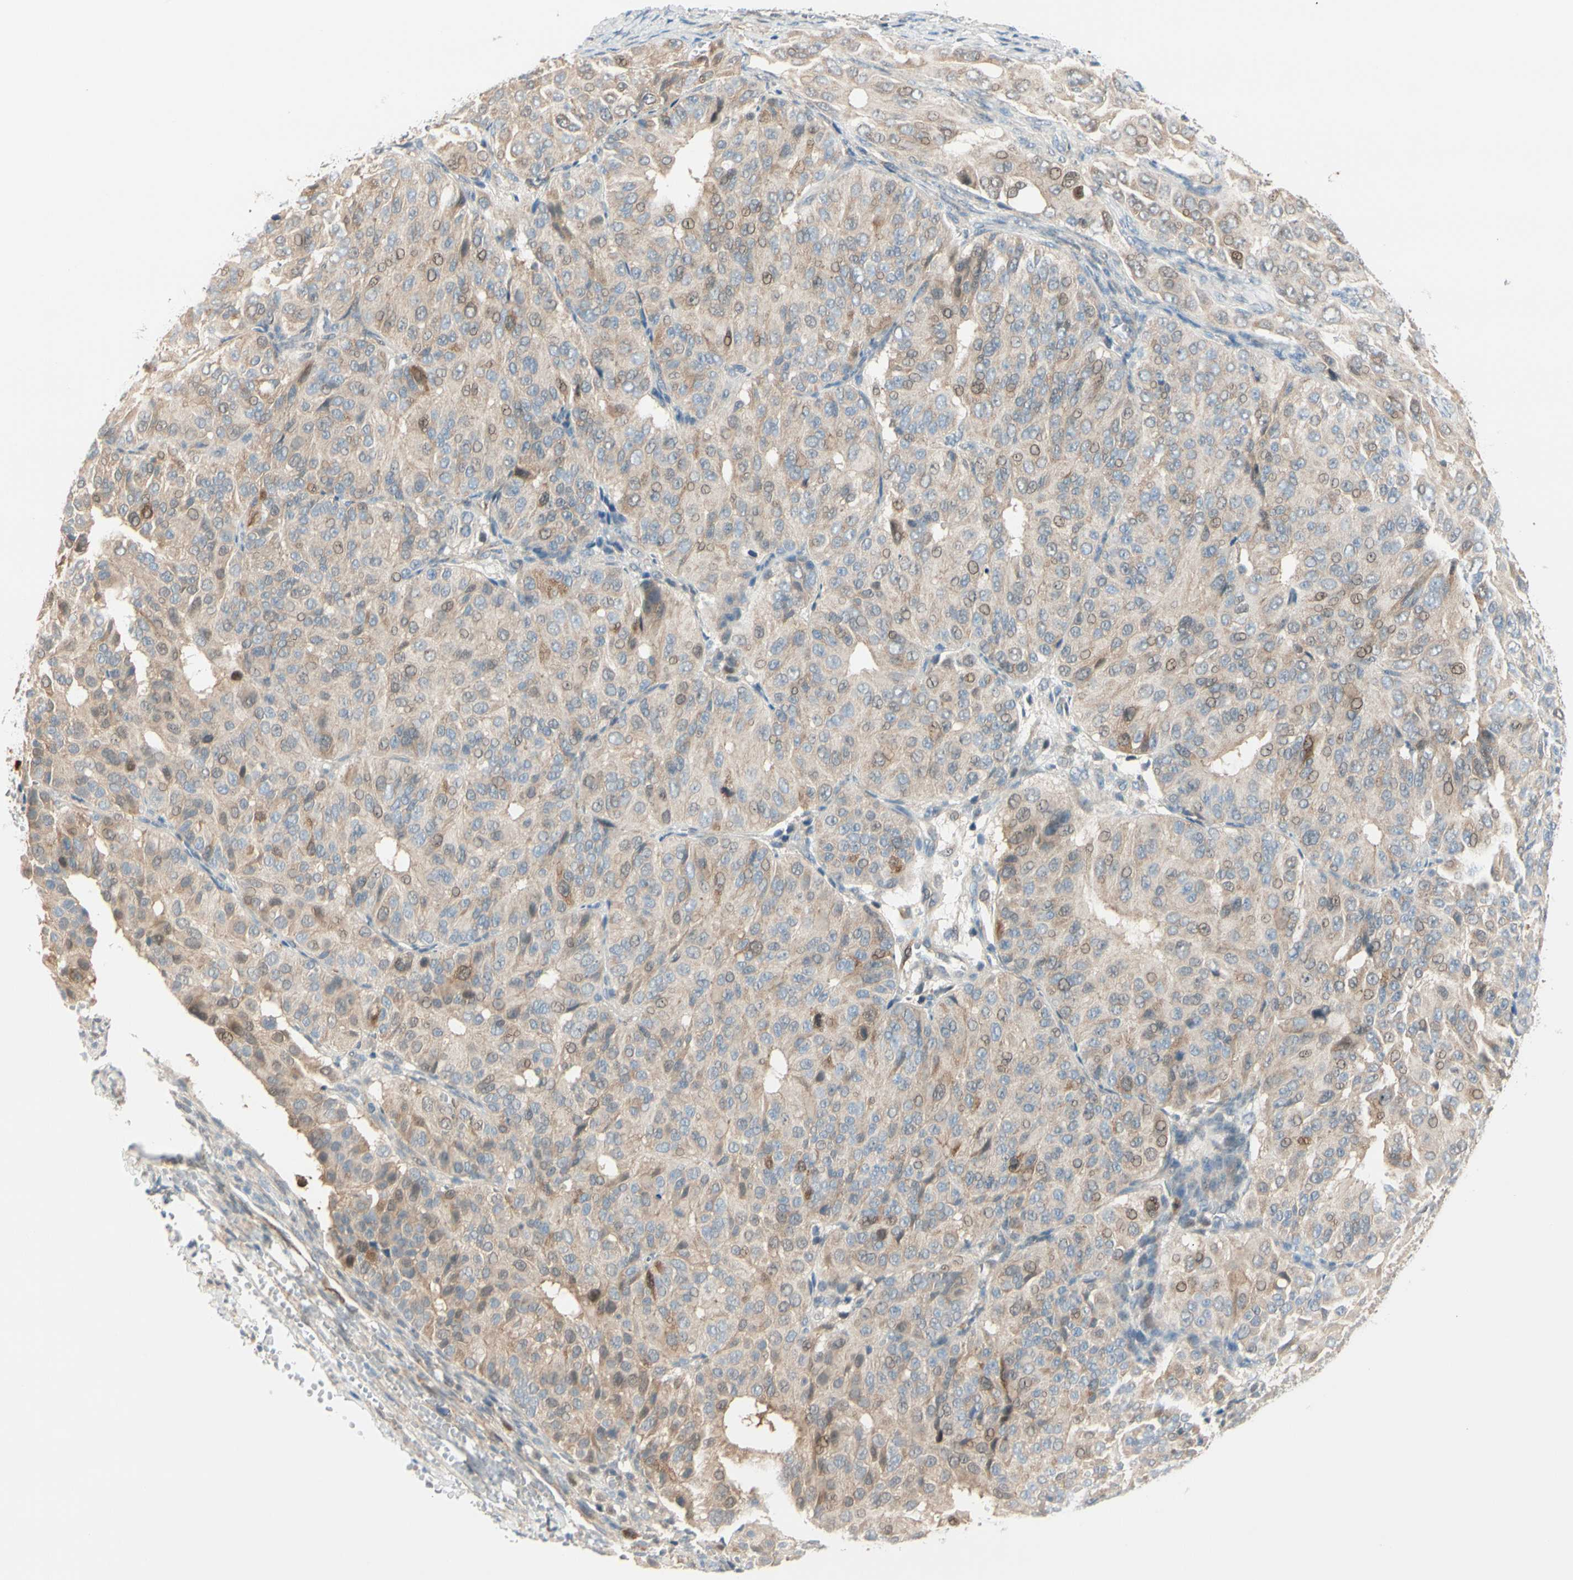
{"staining": {"intensity": "weak", "quantity": ">75%", "location": "cytoplasmic/membranous"}, "tissue": "ovarian cancer", "cell_type": "Tumor cells", "image_type": "cancer", "snomed": [{"axis": "morphology", "description": "Carcinoma, endometroid"}, {"axis": "topography", "description": "Ovary"}], "caption": "Ovarian endometroid carcinoma was stained to show a protein in brown. There is low levels of weak cytoplasmic/membranous expression in approximately >75% of tumor cells.", "gene": "PTTG1", "patient": {"sex": "female", "age": 51}}